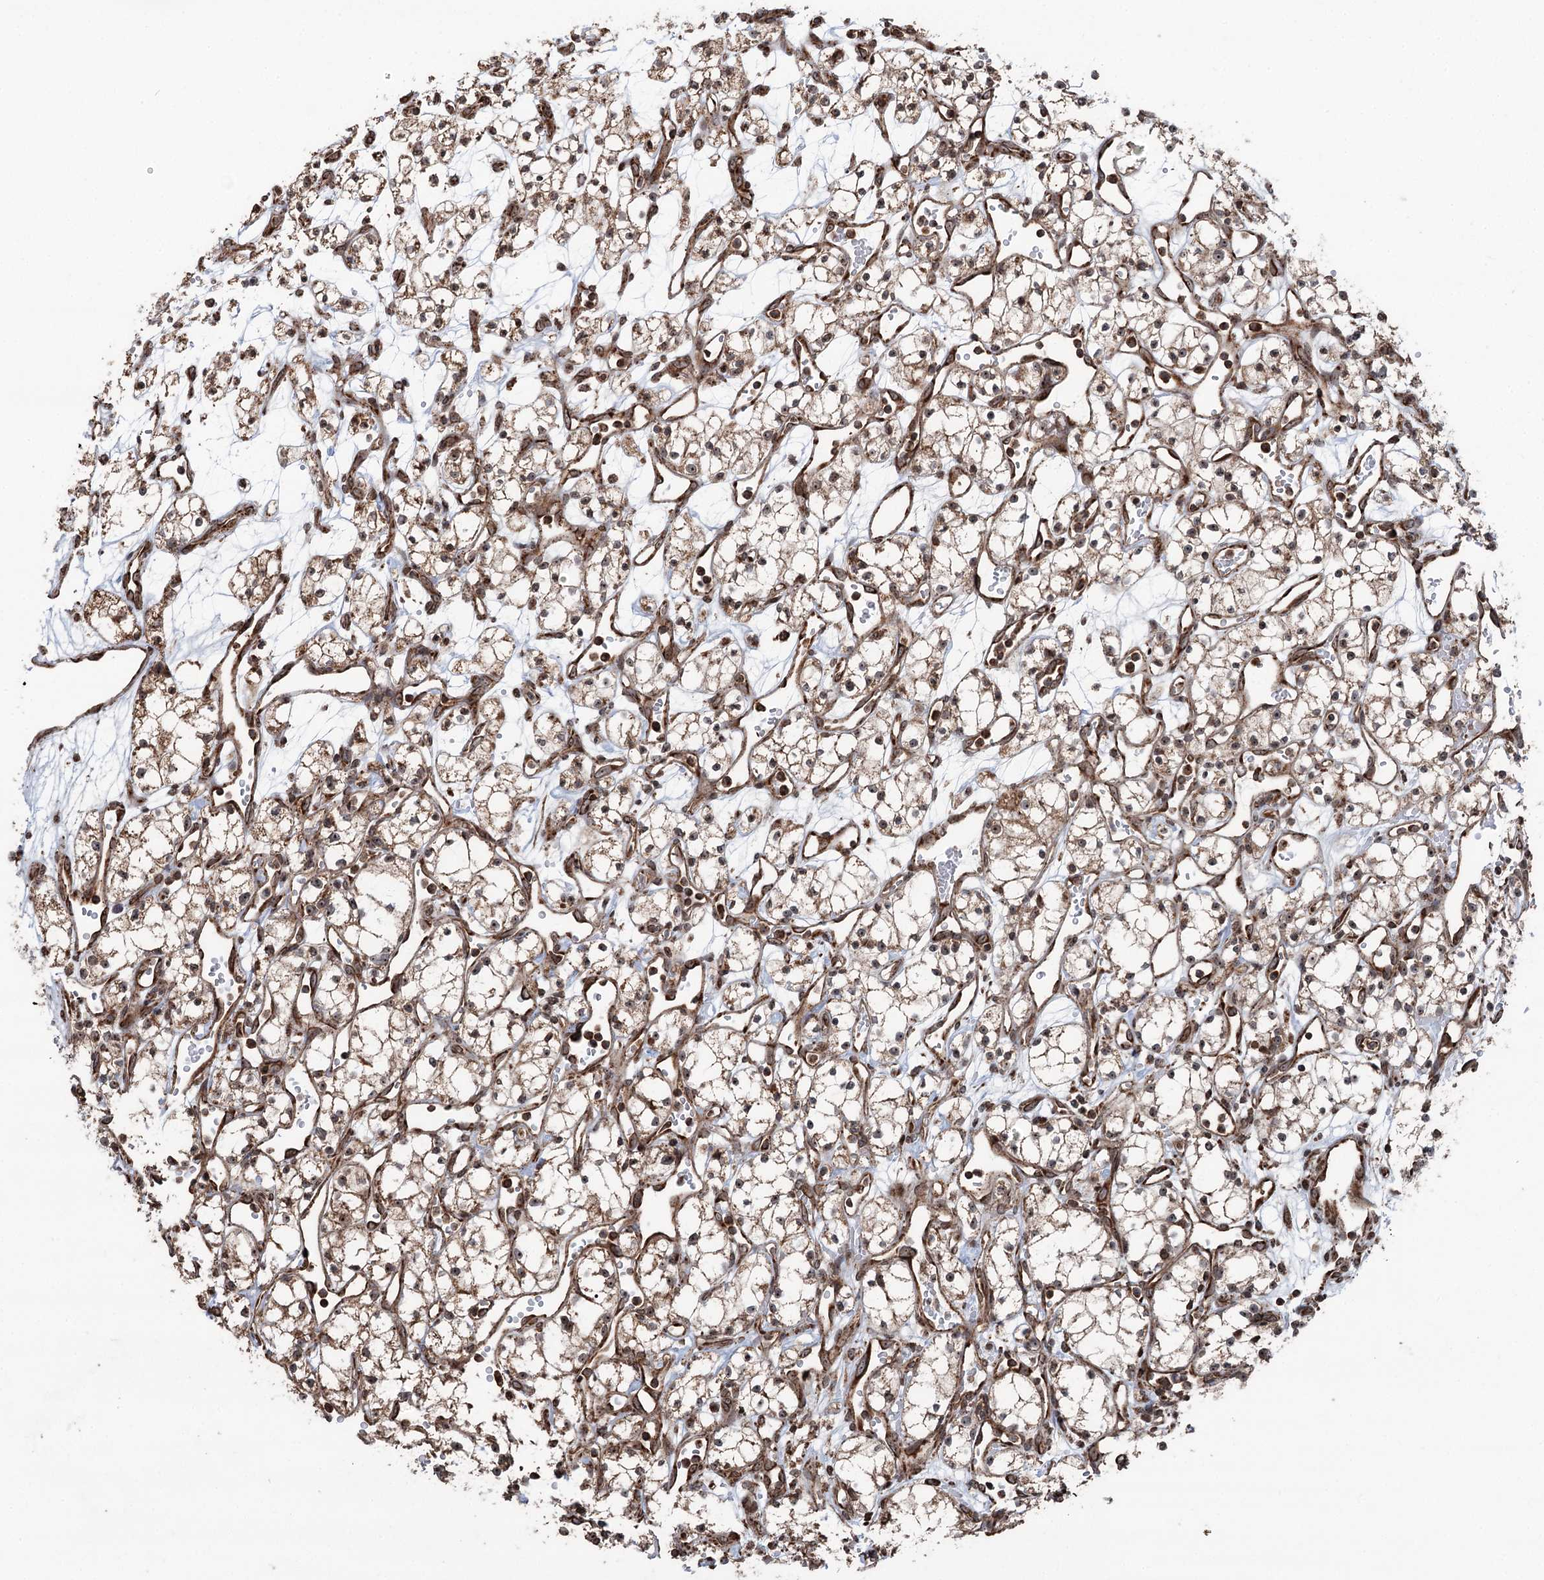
{"staining": {"intensity": "moderate", "quantity": ">75%", "location": "cytoplasmic/membranous,nuclear"}, "tissue": "renal cancer", "cell_type": "Tumor cells", "image_type": "cancer", "snomed": [{"axis": "morphology", "description": "Adenocarcinoma, NOS"}, {"axis": "topography", "description": "Kidney"}], "caption": "Immunohistochemical staining of adenocarcinoma (renal) shows moderate cytoplasmic/membranous and nuclear protein expression in about >75% of tumor cells.", "gene": "STEEP1", "patient": {"sex": "male", "age": 59}}